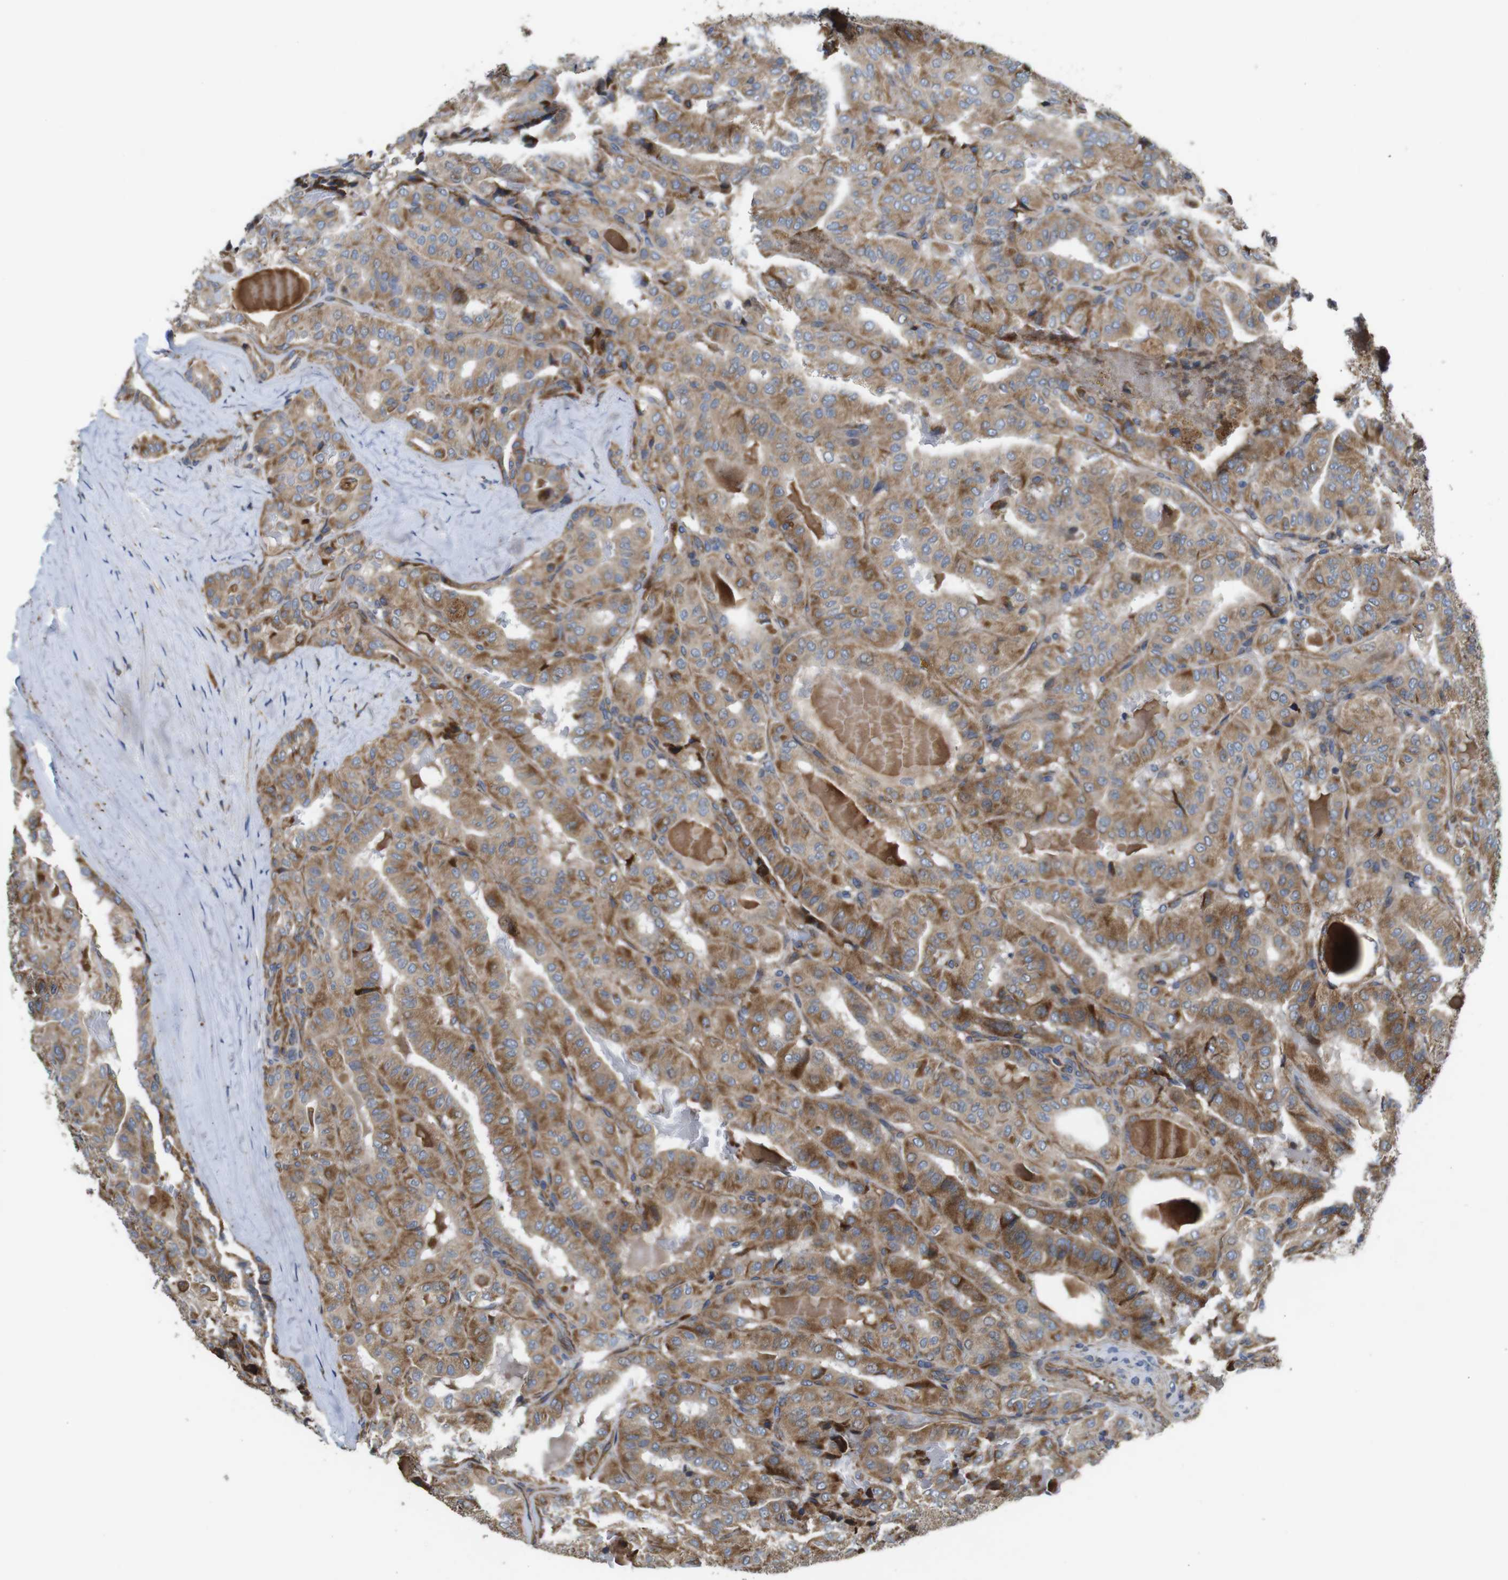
{"staining": {"intensity": "moderate", "quantity": ">75%", "location": "cytoplasmic/membranous"}, "tissue": "thyroid cancer", "cell_type": "Tumor cells", "image_type": "cancer", "snomed": [{"axis": "morphology", "description": "Papillary adenocarcinoma, NOS"}, {"axis": "topography", "description": "Thyroid gland"}], "caption": "Immunohistochemical staining of human thyroid cancer (papillary adenocarcinoma) displays medium levels of moderate cytoplasmic/membranous protein expression in approximately >75% of tumor cells.", "gene": "POMK", "patient": {"sex": "male", "age": 77}}